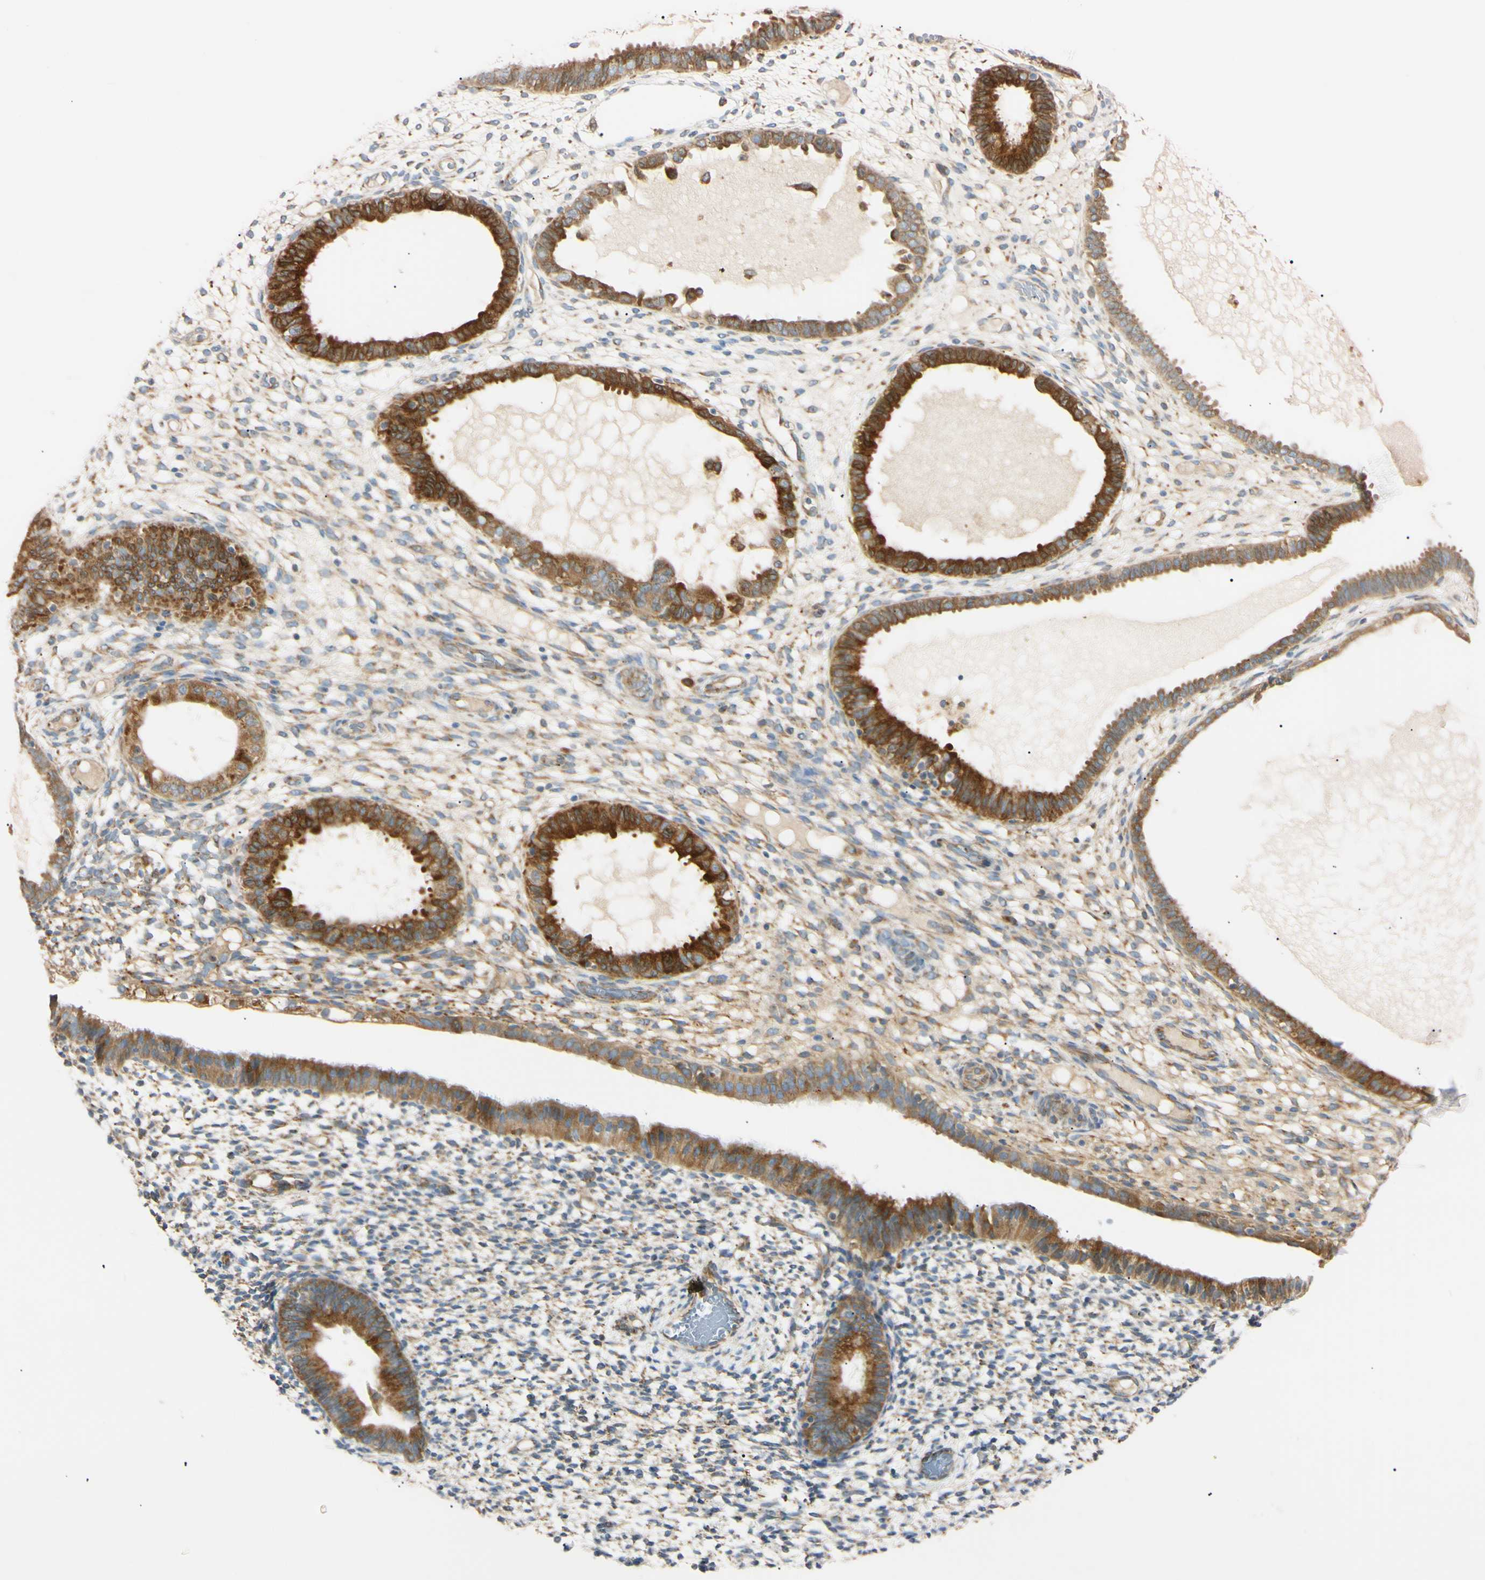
{"staining": {"intensity": "weak", "quantity": "25%-75%", "location": "cytoplasmic/membranous"}, "tissue": "endometrium", "cell_type": "Cells in endometrial stroma", "image_type": "normal", "snomed": [{"axis": "morphology", "description": "Normal tissue, NOS"}, {"axis": "topography", "description": "Endometrium"}], "caption": "Endometrium was stained to show a protein in brown. There is low levels of weak cytoplasmic/membranous expression in about 25%-75% of cells in endometrial stroma.", "gene": "IER3IP1", "patient": {"sex": "female", "age": 61}}